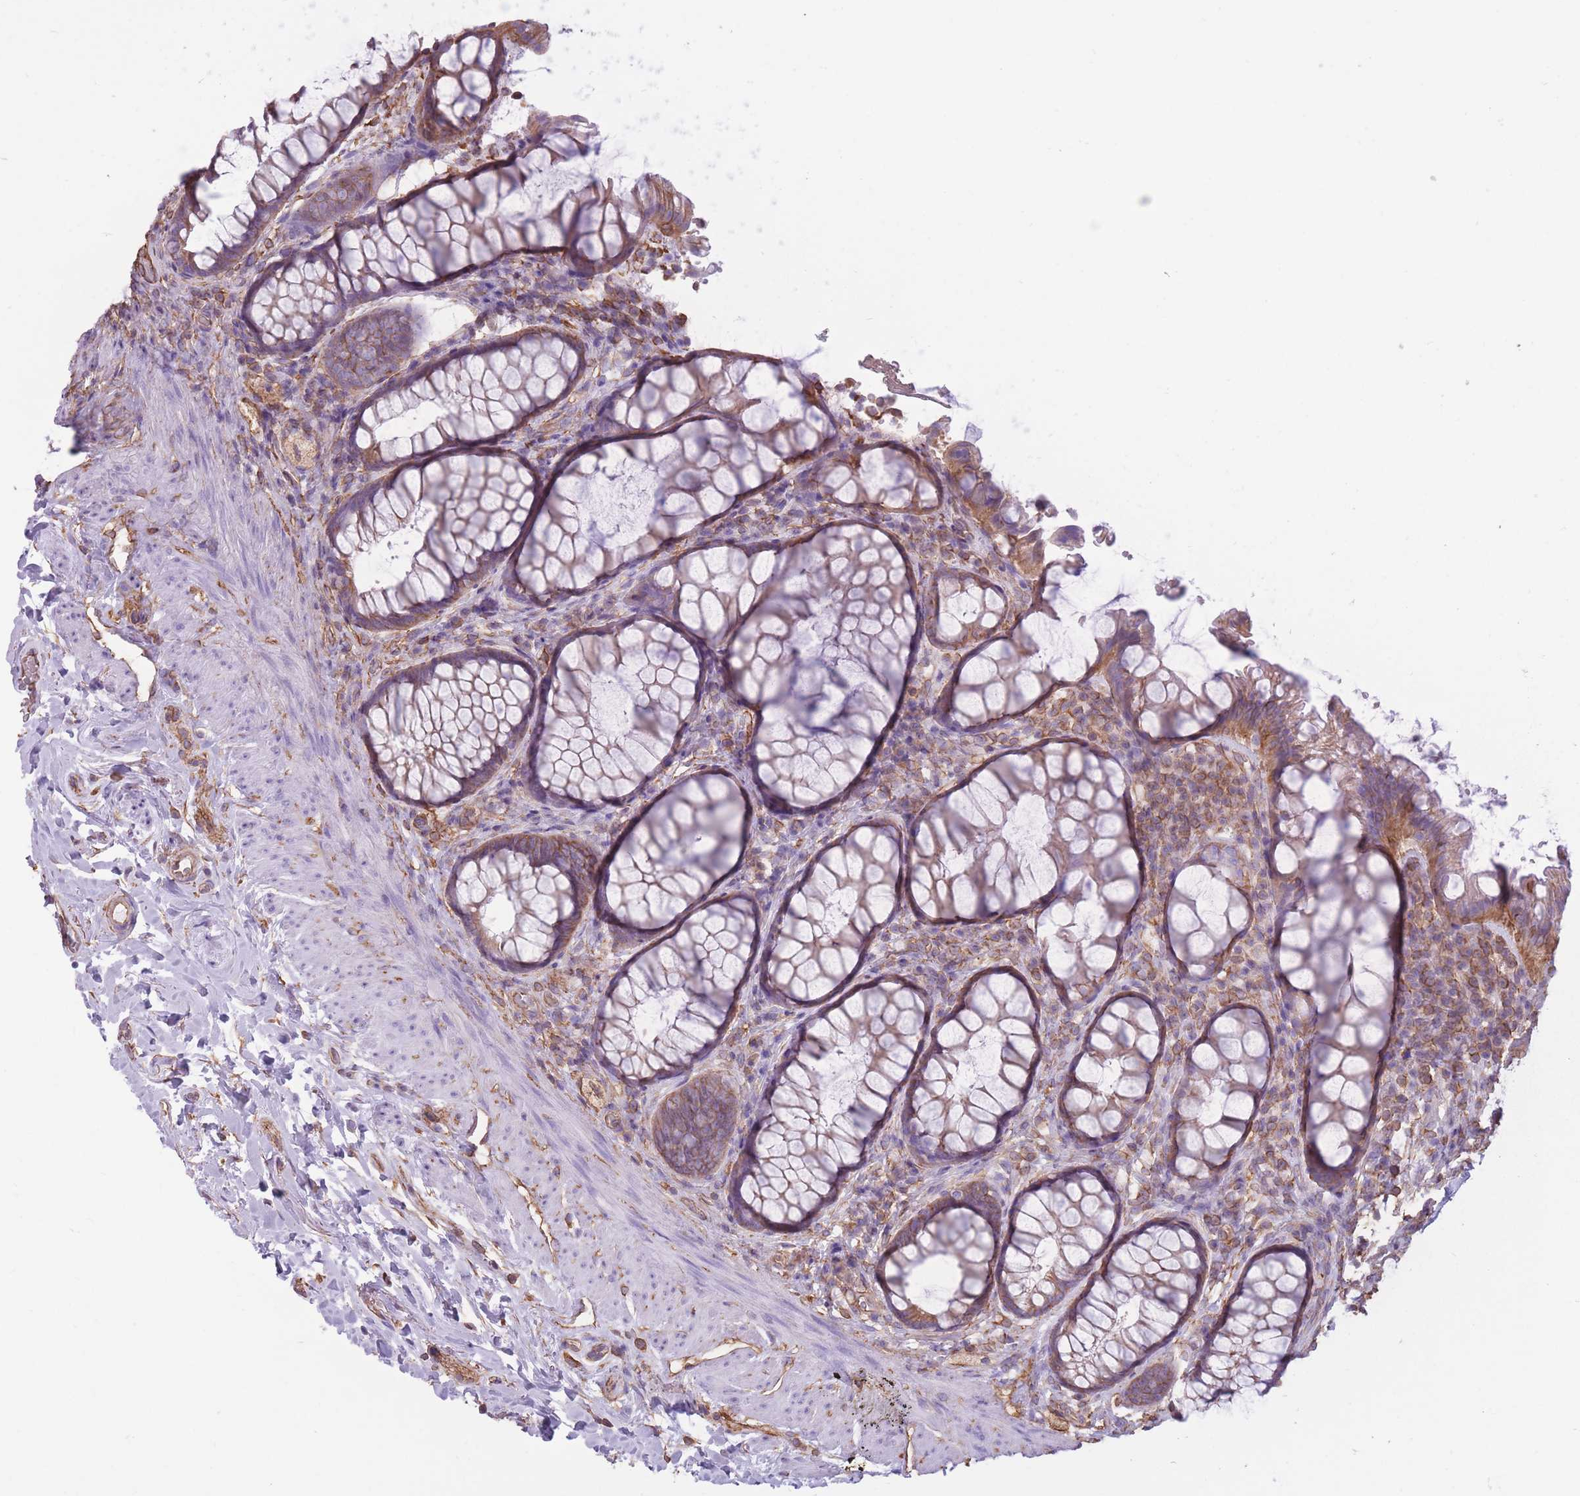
{"staining": {"intensity": "moderate", "quantity": "25%-75%", "location": "cytoplasmic/membranous"}, "tissue": "rectum", "cell_type": "Glandular cells", "image_type": "normal", "snomed": [{"axis": "morphology", "description": "Normal tissue, NOS"}, {"axis": "topography", "description": "Rectum"}, {"axis": "topography", "description": "Peripheral nerve tissue"}], "caption": "Immunohistochemistry of normal rectum demonstrates medium levels of moderate cytoplasmic/membranous expression in approximately 25%-75% of glandular cells. The staining was performed using DAB to visualize the protein expression in brown, while the nuclei were stained in blue with hematoxylin (Magnification: 20x).", "gene": "ADD1", "patient": {"sex": "female", "age": 69}}